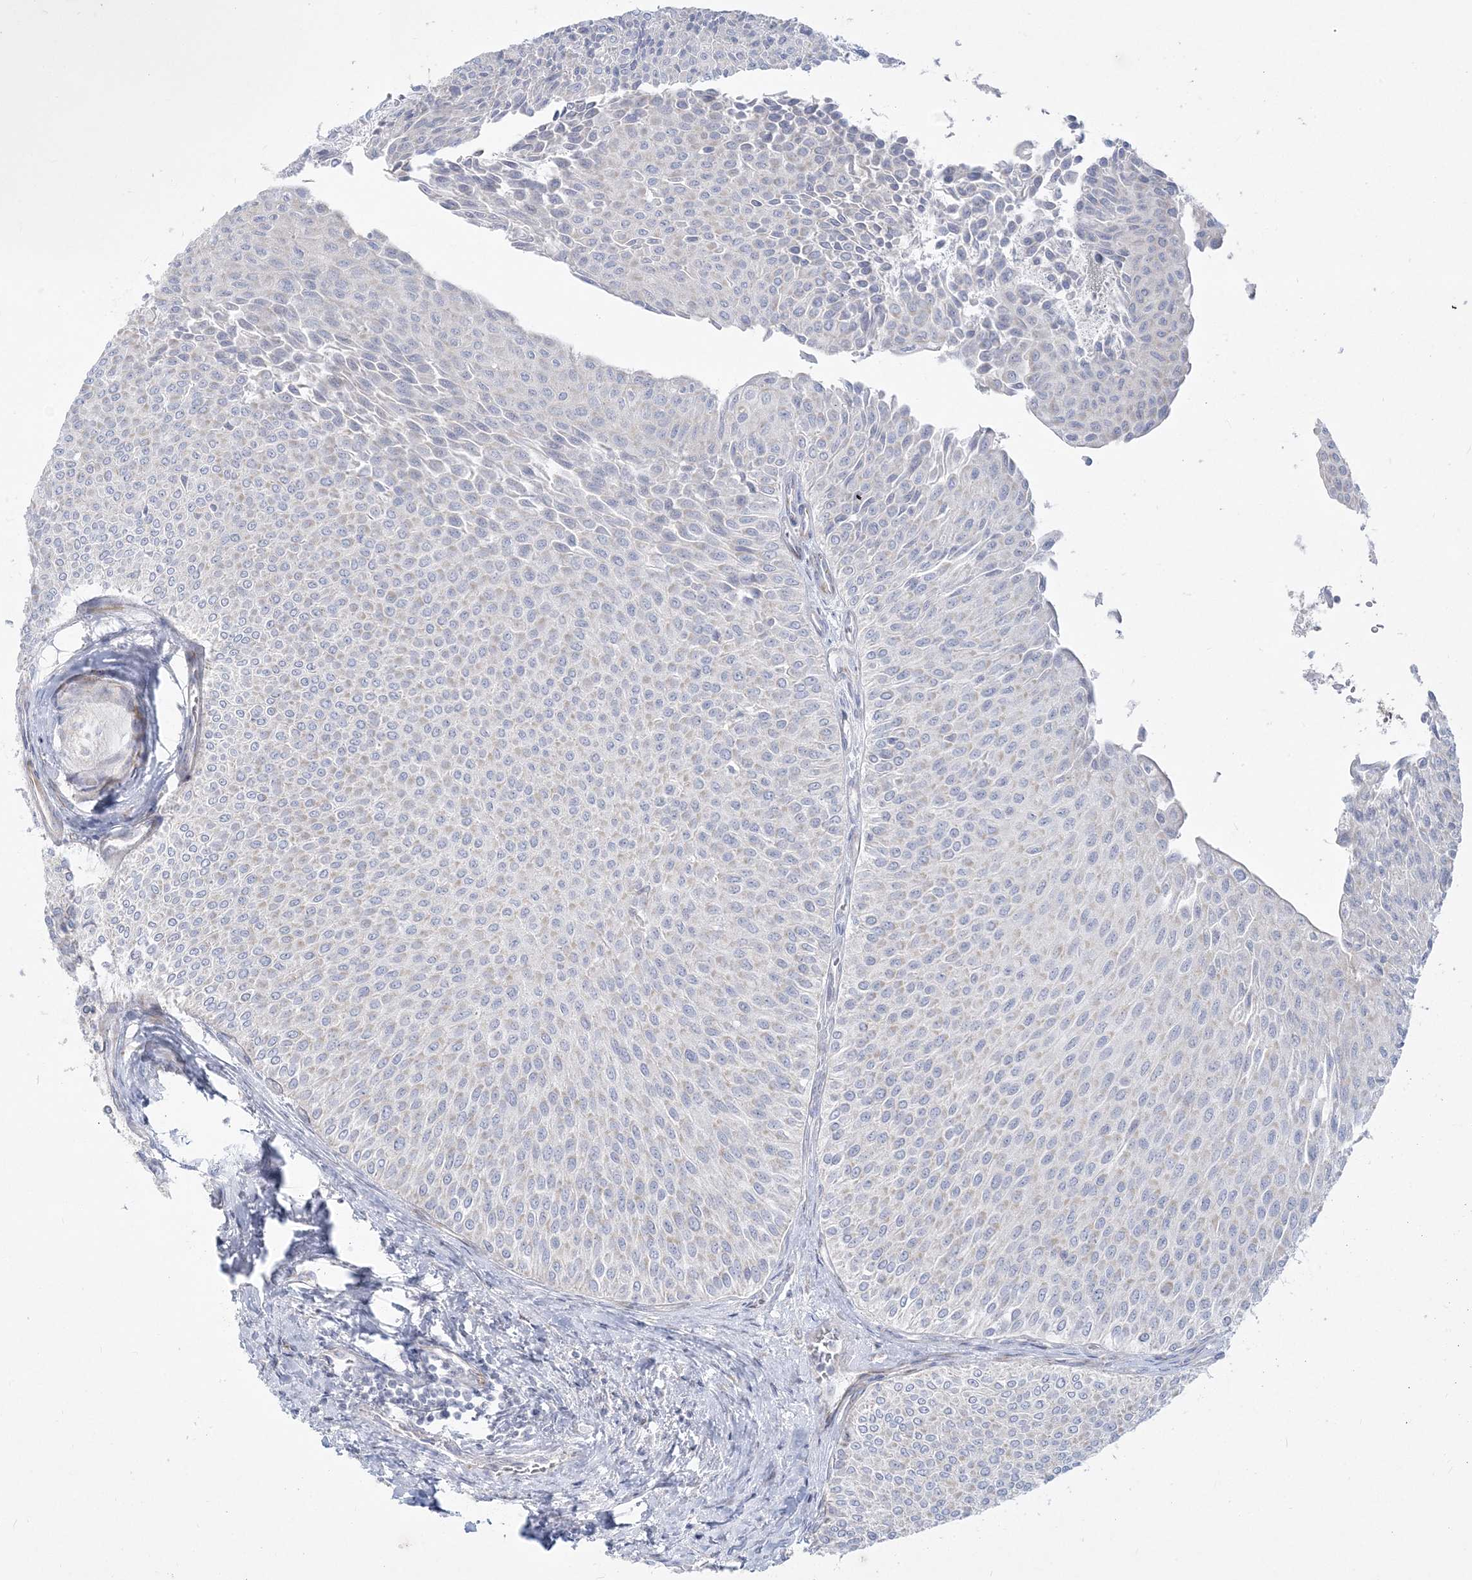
{"staining": {"intensity": "negative", "quantity": "none", "location": "none"}, "tissue": "urothelial cancer", "cell_type": "Tumor cells", "image_type": "cancer", "snomed": [{"axis": "morphology", "description": "Urothelial carcinoma, Low grade"}, {"axis": "topography", "description": "Urinary bladder"}], "caption": "Protein analysis of urothelial cancer exhibits no significant positivity in tumor cells.", "gene": "GPAT2", "patient": {"sex": "male", "age": 78}}